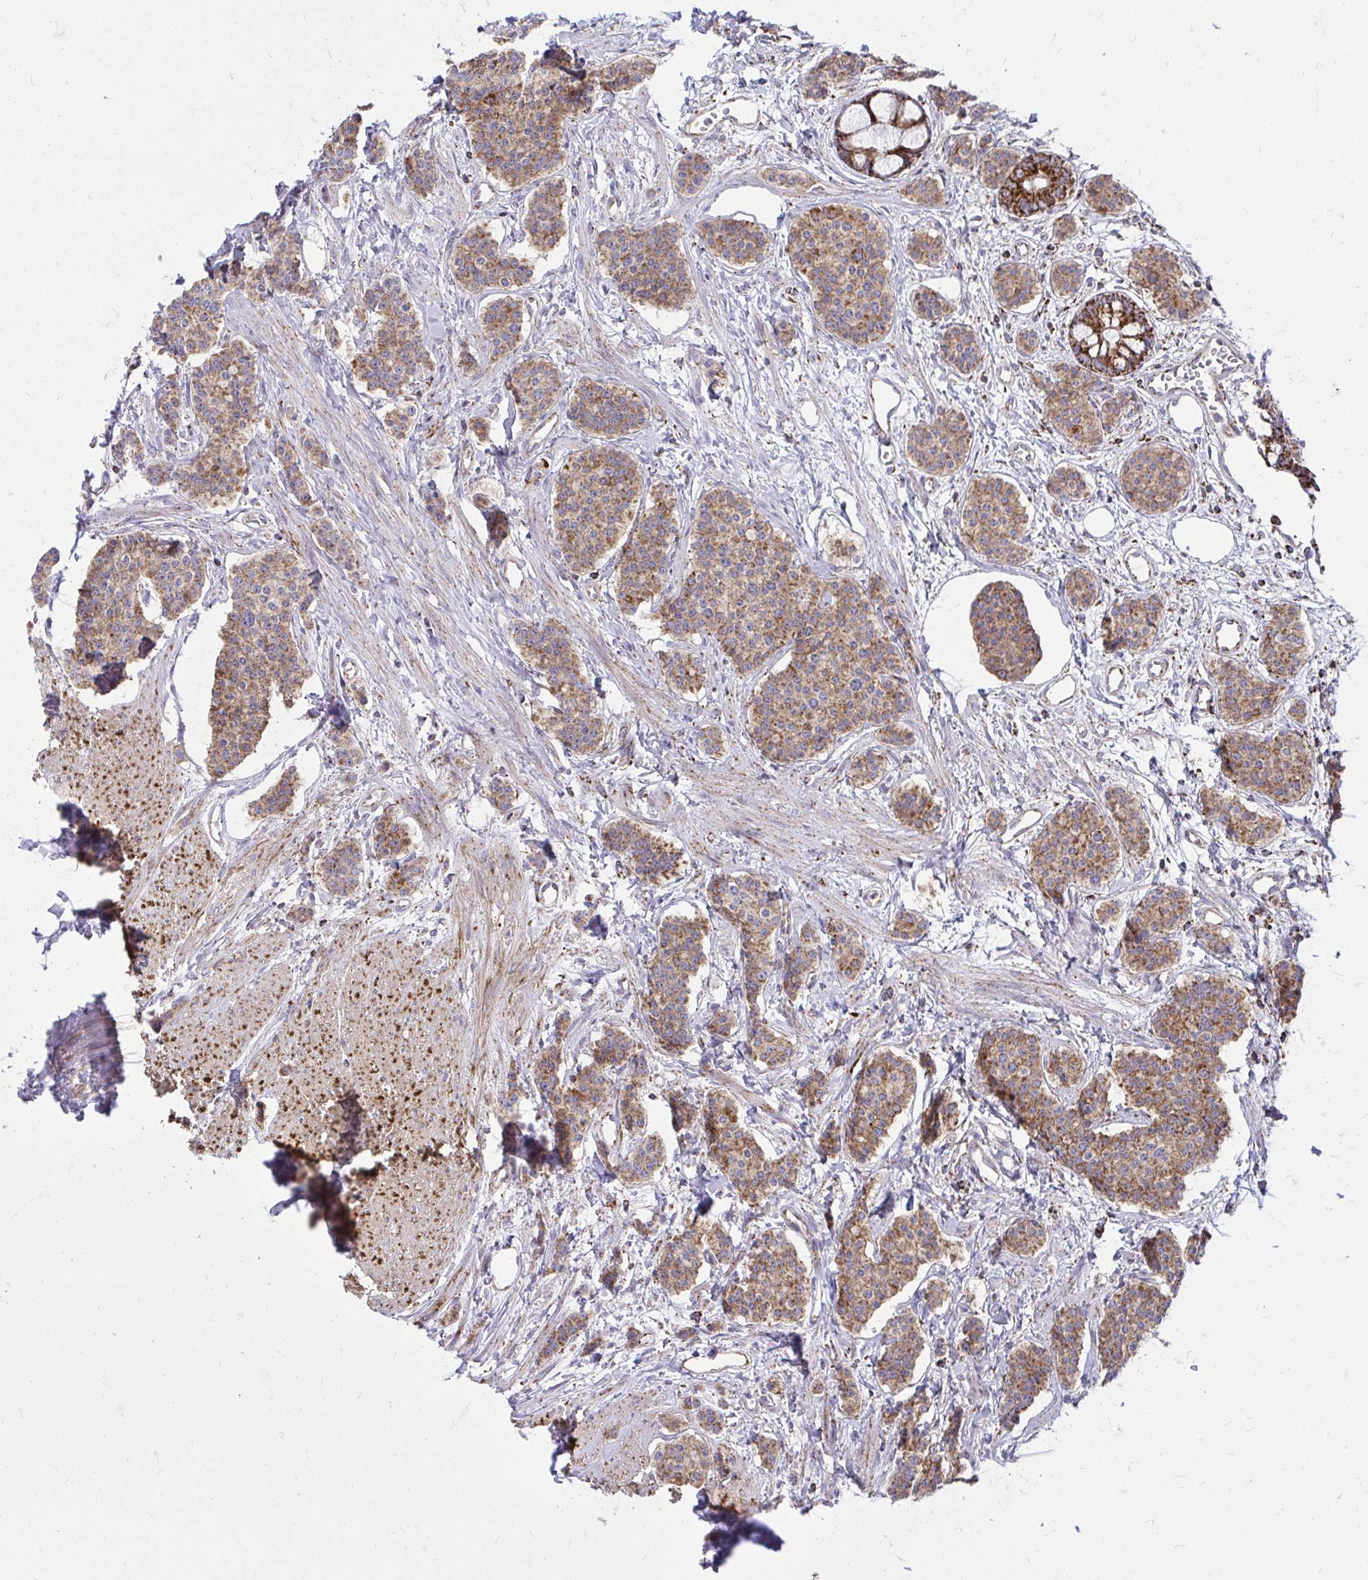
{"staining": {"intensity": "moderate", "quantity": ">75%", "location": "cytoplasmic/membranous"}, "tissue": "carcinoid", "cell_type": "Tumor cells", "image_type": "cancer", "snomed": [{"axis": "morphology", "description": "Carcinoid, malignant, NOS"}, {"axis": "topography", "description": "Small intestine"}], "caption": "The micrograph exhibits staining of carcinoid, revealing moderate cytoplasmic/membranous protein expression (brown color) within tumor cells.", "gene": "SPTBN2", "patient": {"sex": "female", "age": 64}}